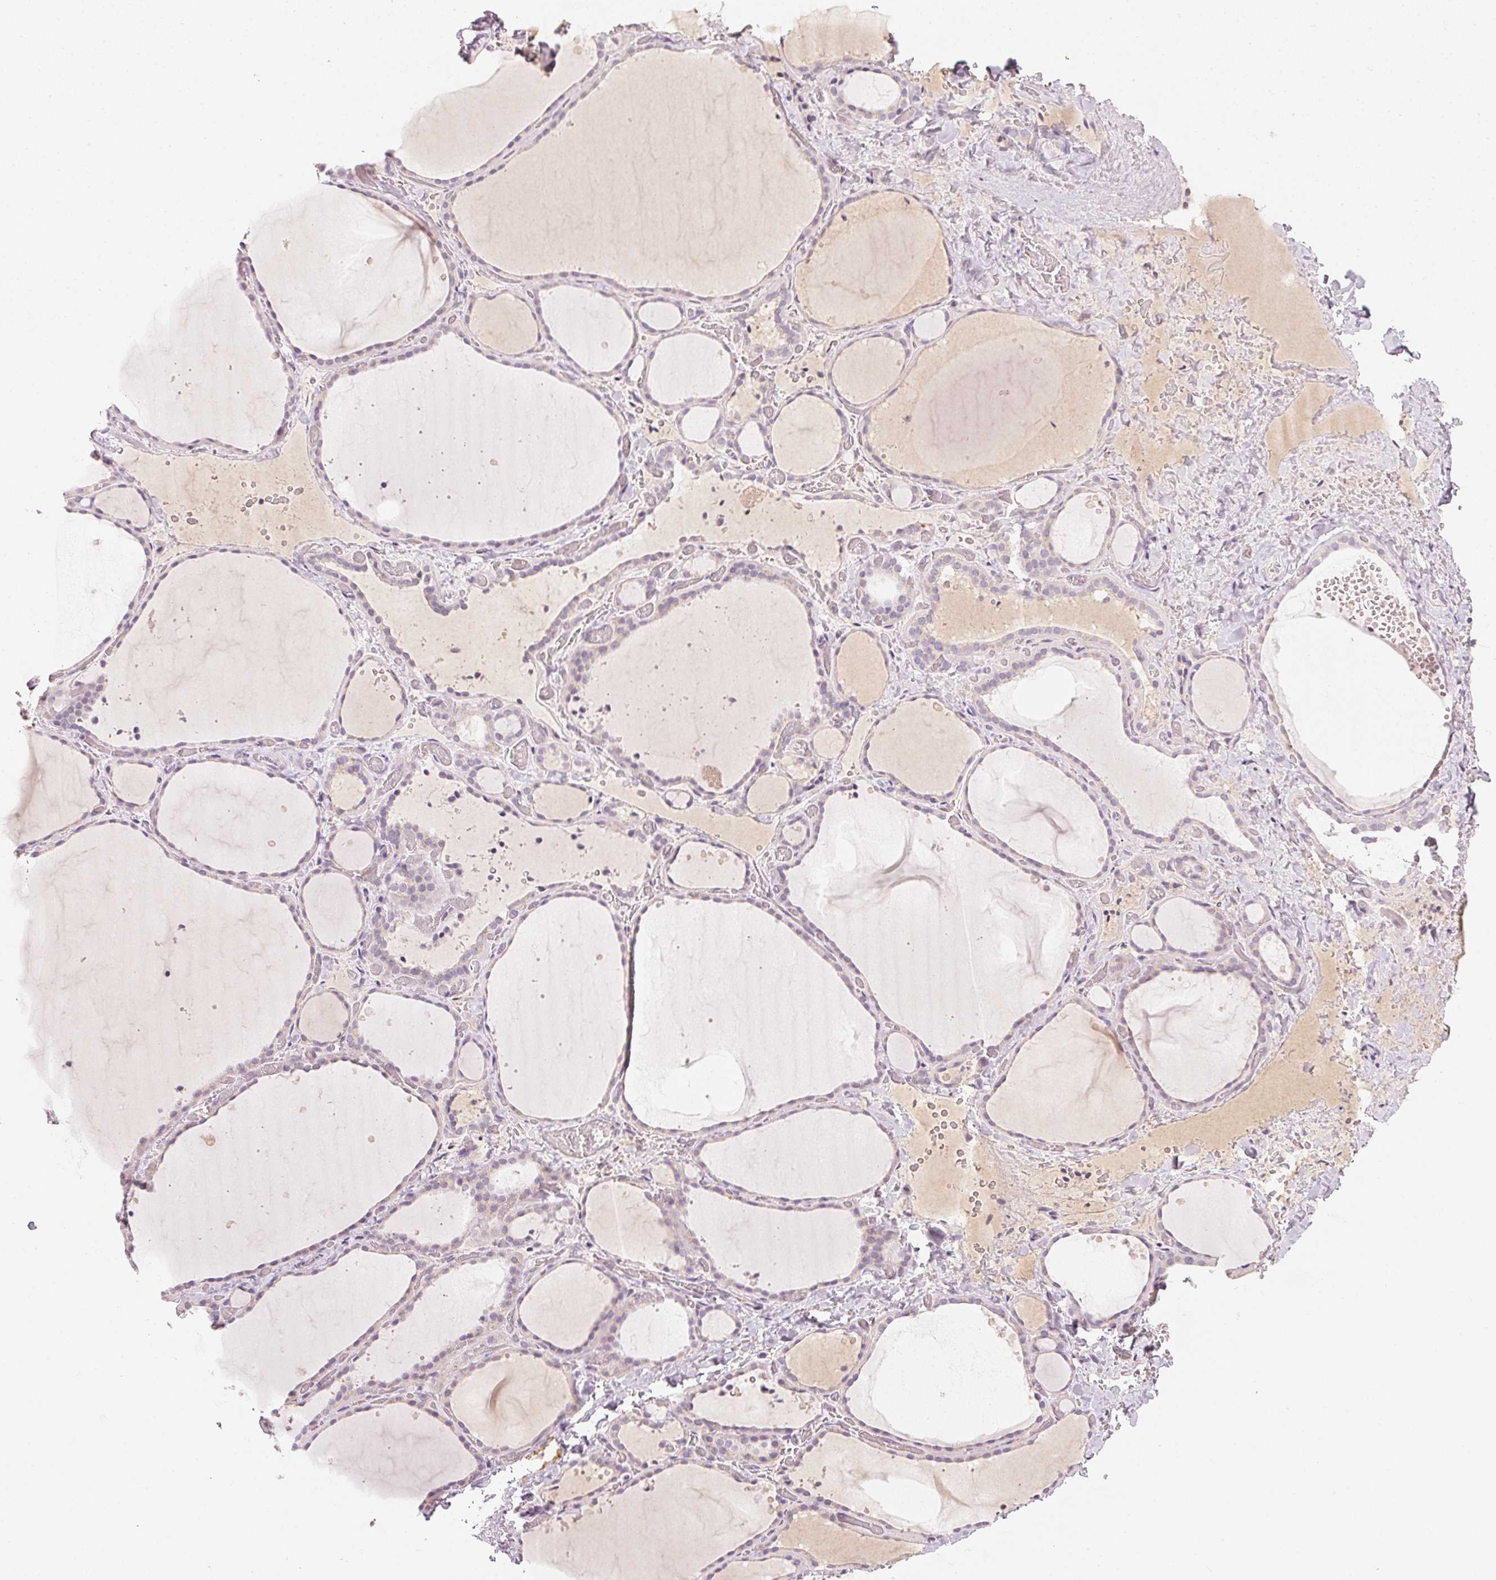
{"staining": {"intensity": "negative", "quantity": "none", "location": "none"}, "tissue": "thyroid gland", "cell_type": "Glandular cells", "image_type": "normal", "snomed": [{"axis": "morphology", "description": "Normal tissue, NOS"}, {"axis": "topography", "description": "Thyroid gland"}], "caption": "DAB (3,3'-diaminobenzidine) immunohistochemical staining of normal thyroid gland demonstrates no significant positivity in glandular cells. (DAB (3,3'-diaminobenzidine) immunohistochemistry, high magnification).", "gene": "RMDN2", "patient": {"sex": "female", "age": 36}}